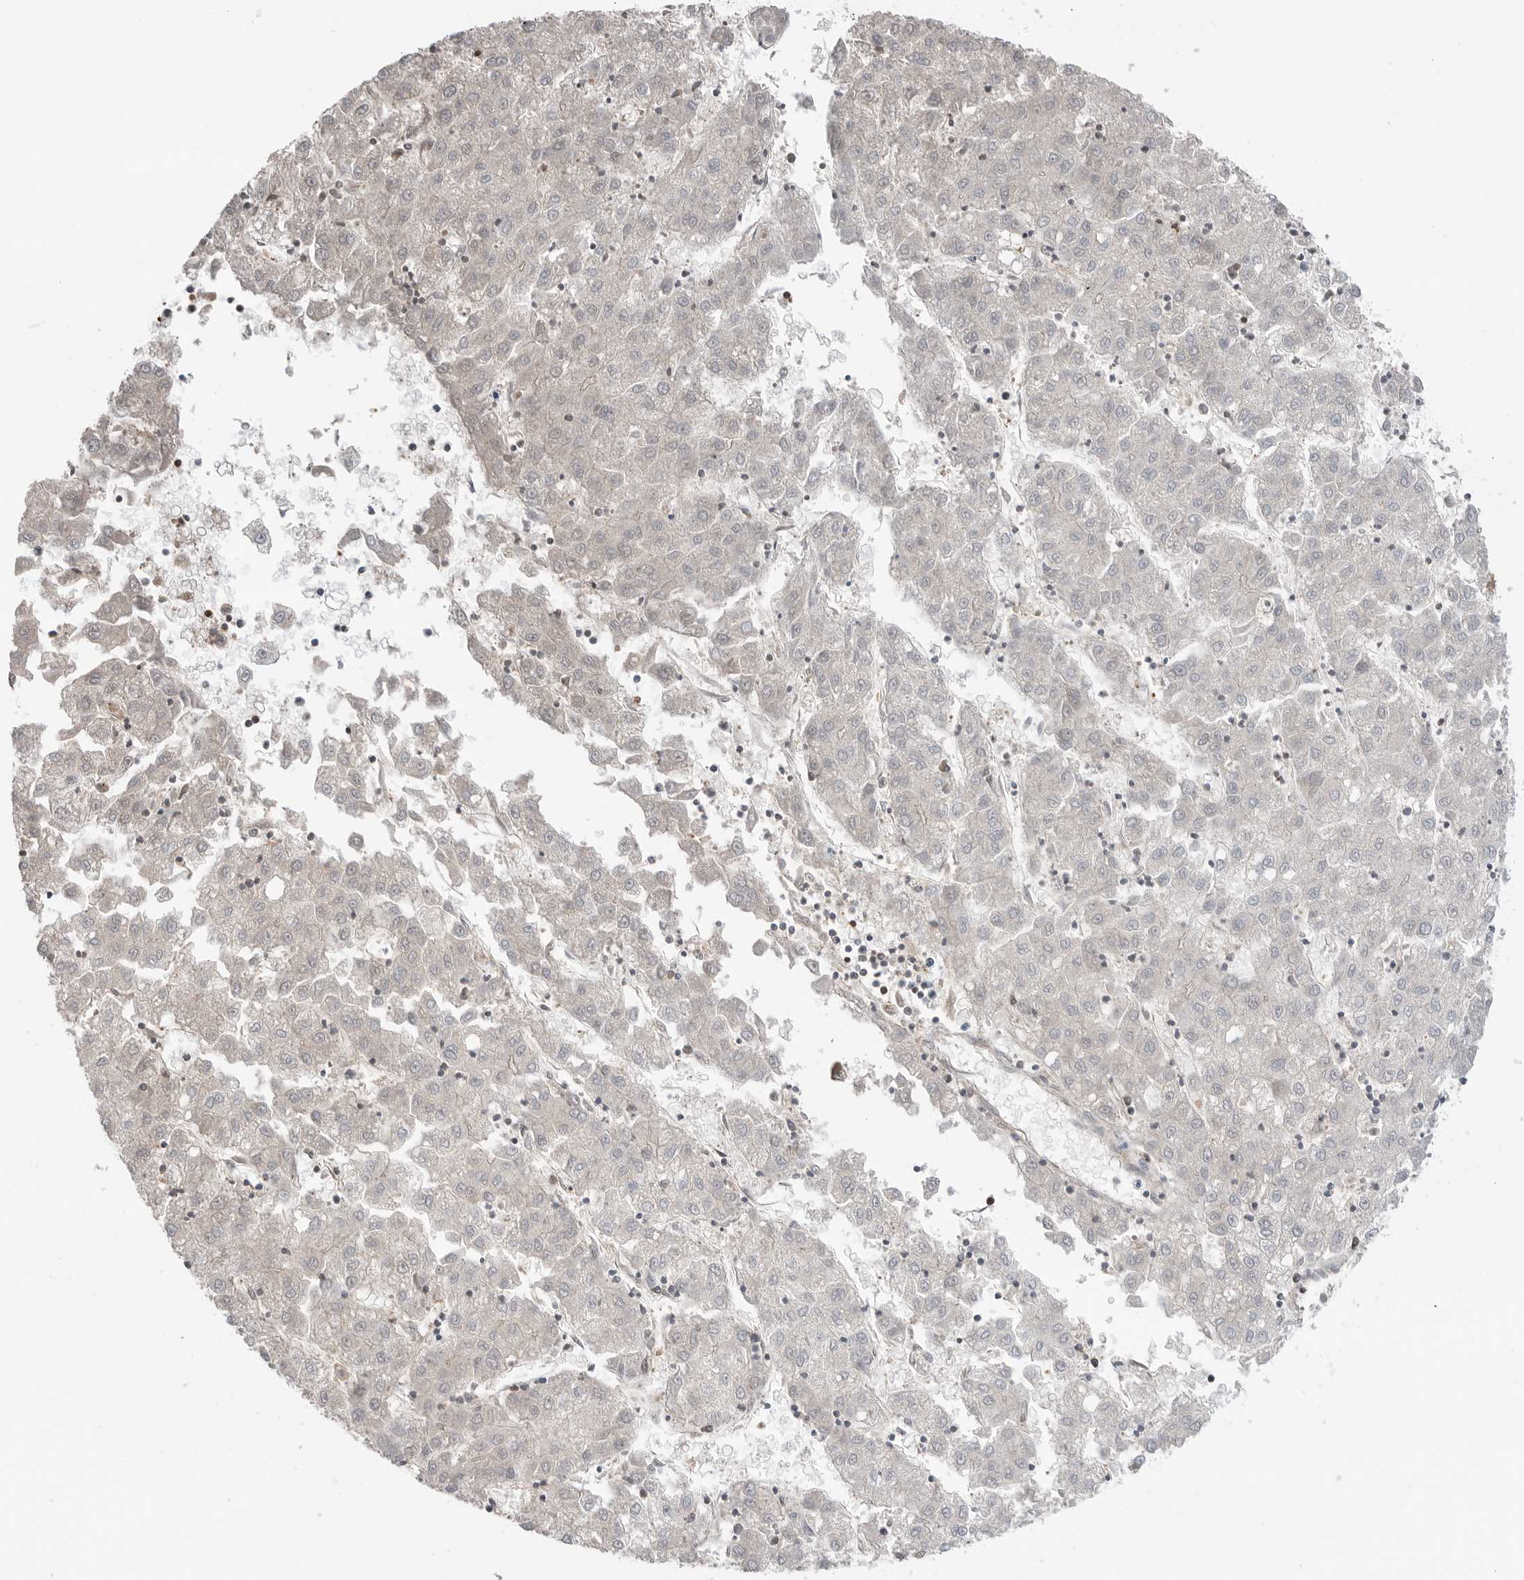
{"staining": {"intensity": "negative", "quantity": "none", "location": "none"}, "tissue": "liver cancer", "cell_type": "Tumor cells", "image_type": "cancer", "snomed": [{"axis": "morphology", "description": "Carcinoma, Hepatocellular, NOS"}, {"axis": "topography", "description": "Liver"}], "caption": "Immunohistochemical staining of hepatocellular carcinoma (liver) exhibits no significant staining in tumor cells. (Brightfield microscopy of DAB (3,3'-diaminobenzidine) immunohistochemistry (IHC) at high magnification).", "gene": "PEAK1", "patient": {"sex": "male", "age": 72}}